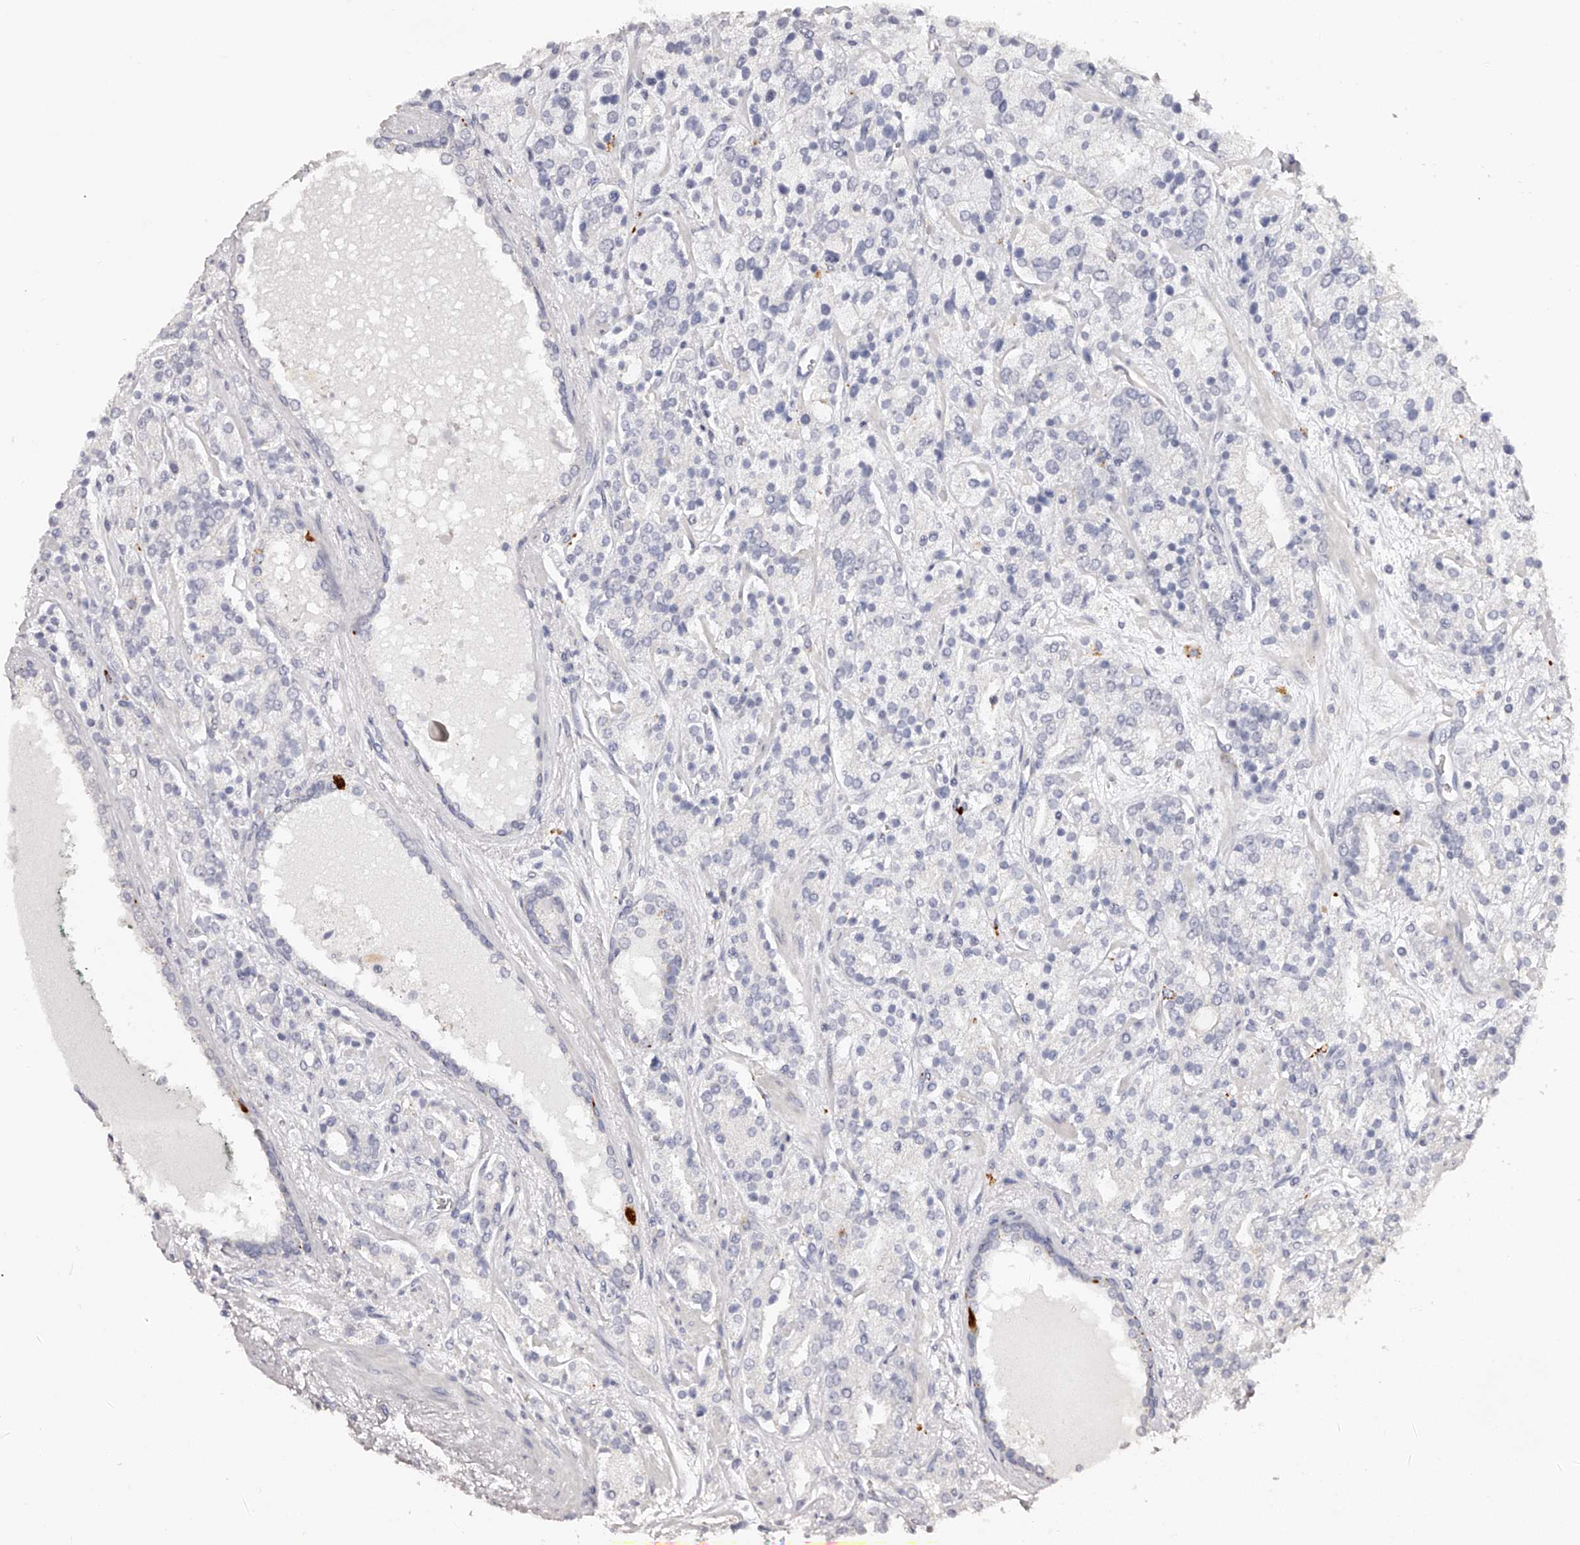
{"staining": {"intensity": "negative", "quantity": "none", "location": "none"}, "tissue": "prostate cancer", "cell_type": "Tumor cells", "image_type": "cancer", "snomed": [{"axis": "morphology", "description": "Adenocarcinoma, High grade"}, {"axis": "topography", "description": "Prostate"}], "caption": "The immunohistochemistry photomicrograph has no significant expression in tumor cells of high-grade adenocarcinoma (prostate) tissue.", "gene": "SLC35D3", "patient": {"sex": "male", "age": 71}}